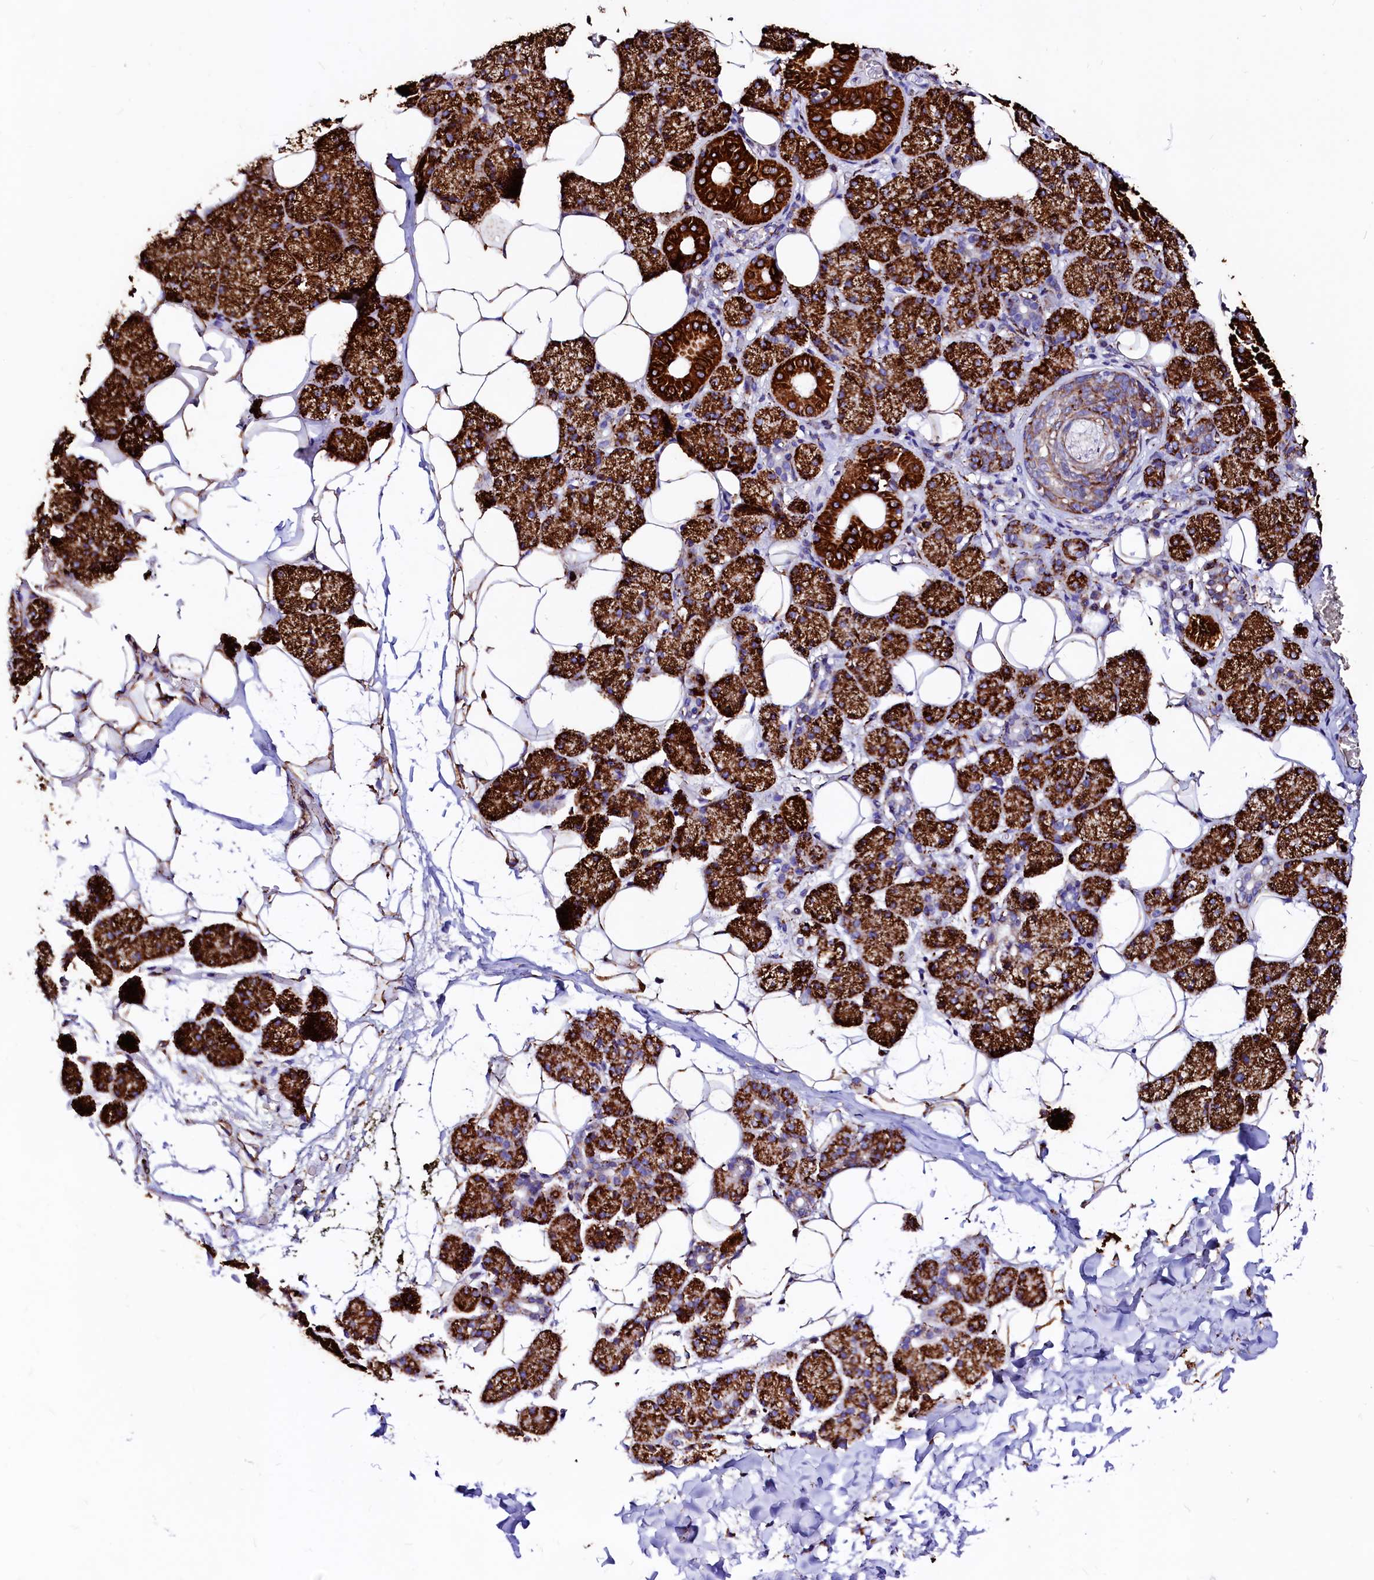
{"staining": {"intensity": "strong", "quantity": ">75%", "location": "cytoplasmic/membranous"}, "tissue": "salivary gland", "cell_type": "Glandular cells", "image_type": "normal", "snomed": [{"axis": "morphology", "description": "Normal tissue, NOS"}, {"axis": "topography", "description": "Salivary gland"}], "caption": "Protein expression analysis of normal salivary gland demonstrates strong cytoplasmic/membranous staining in approximately >75% of glandular cells. The protein is shown in brown color, while the nuclei are stained blue.", "gene": "MAOB", "patient": {"sex": "female", "age": 33}}